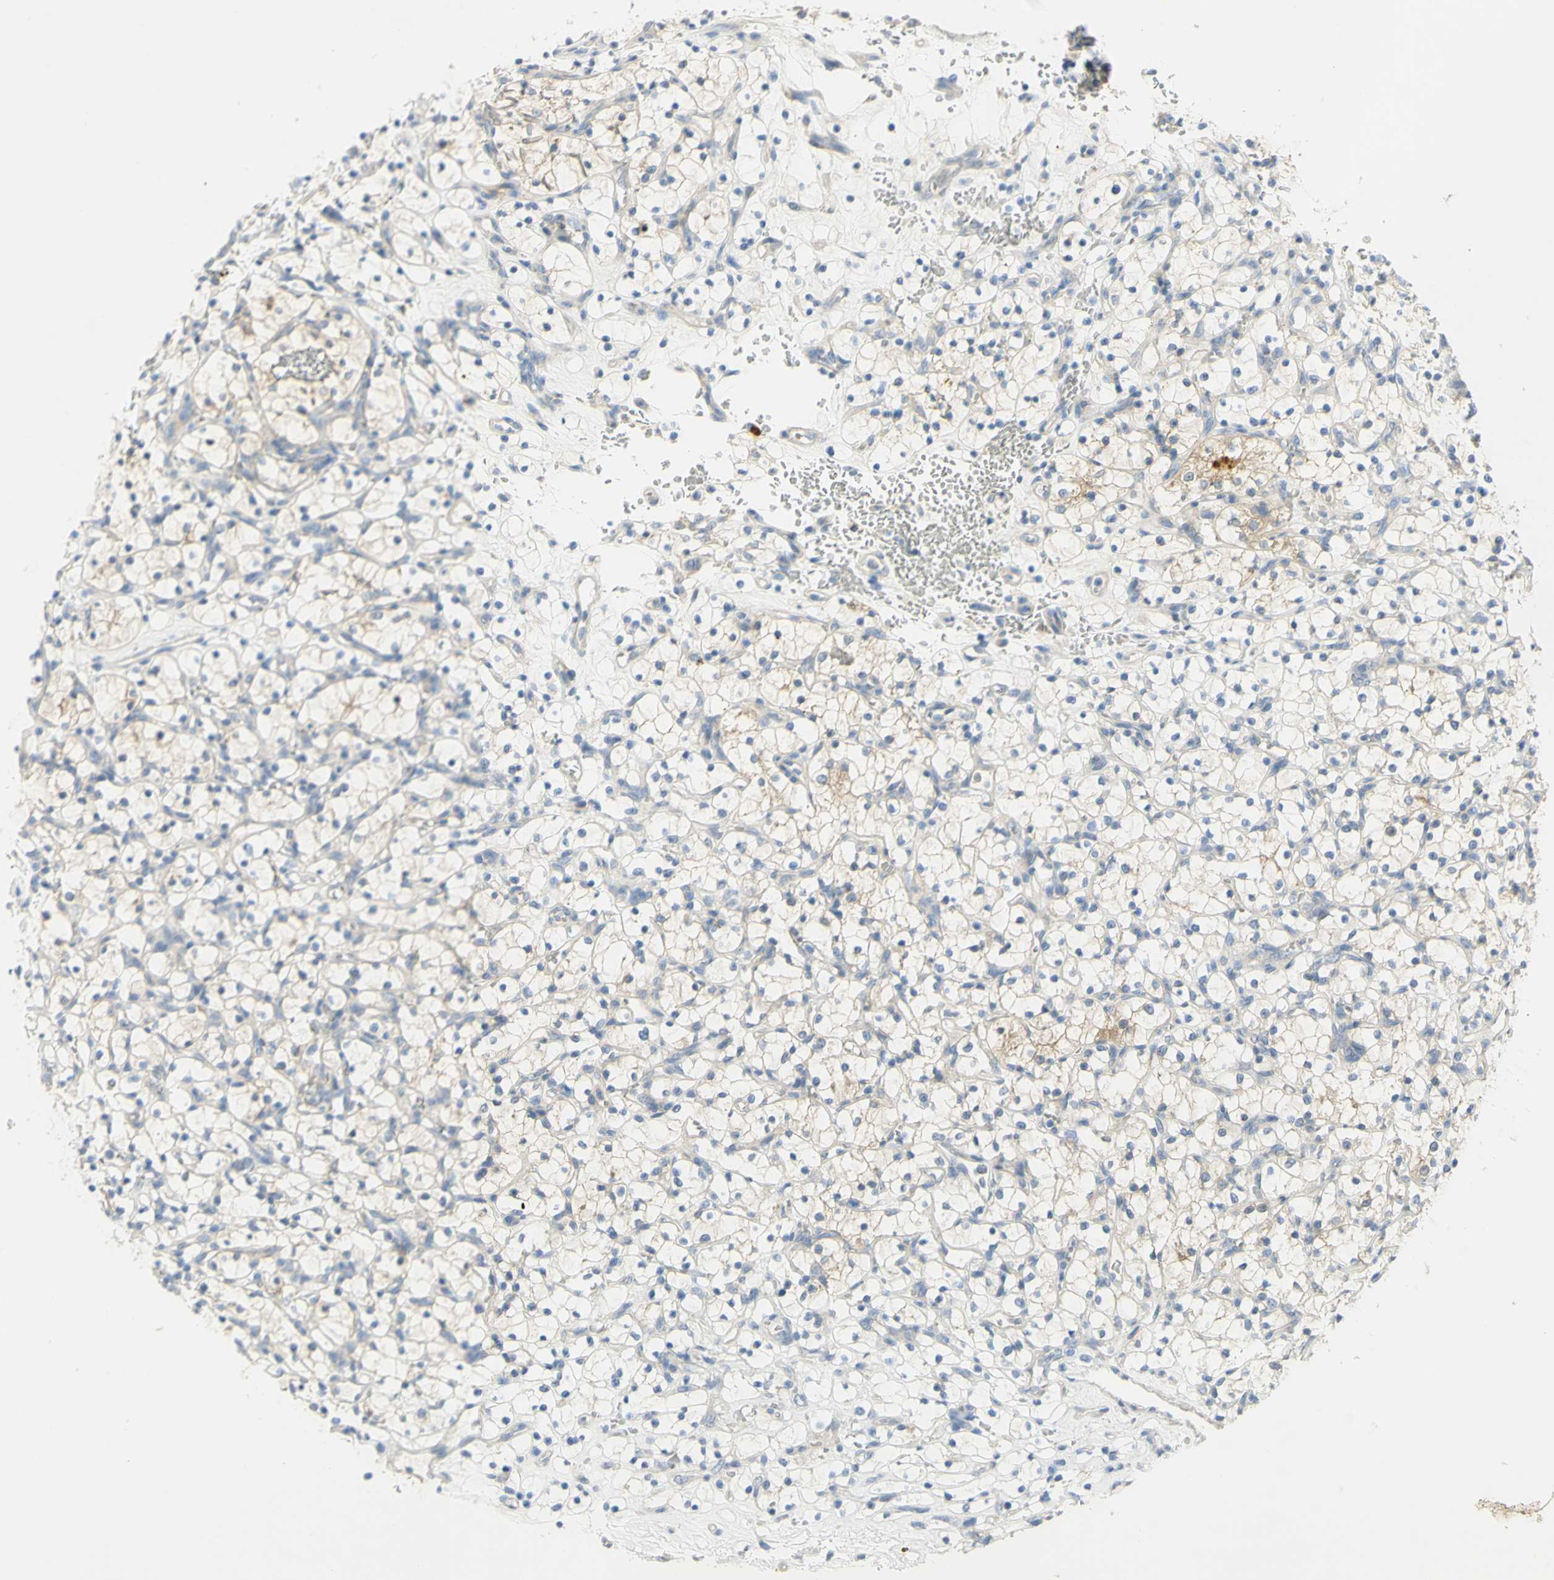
{"staining": {"intensity": "weak", "quantity": "<25%", "location": "cytoplasmic/membranous"}, "tissue": "renal cancer", "cell_type": "Tumor cells", "image_type": "cancer", "snomed": [{"axis": "morphology", "description": "Adenocarcinoma, NOS"}, {"axis": "topography", "description": "Kidney"}], "caption": "IHC image of neoplastic tissue: adenocarcinoma (renal) stained with DAB reveals no significant protein staining in tumor cells.", "gene": "GCNT3", "patient": {"sex": "female", "age": 69}}